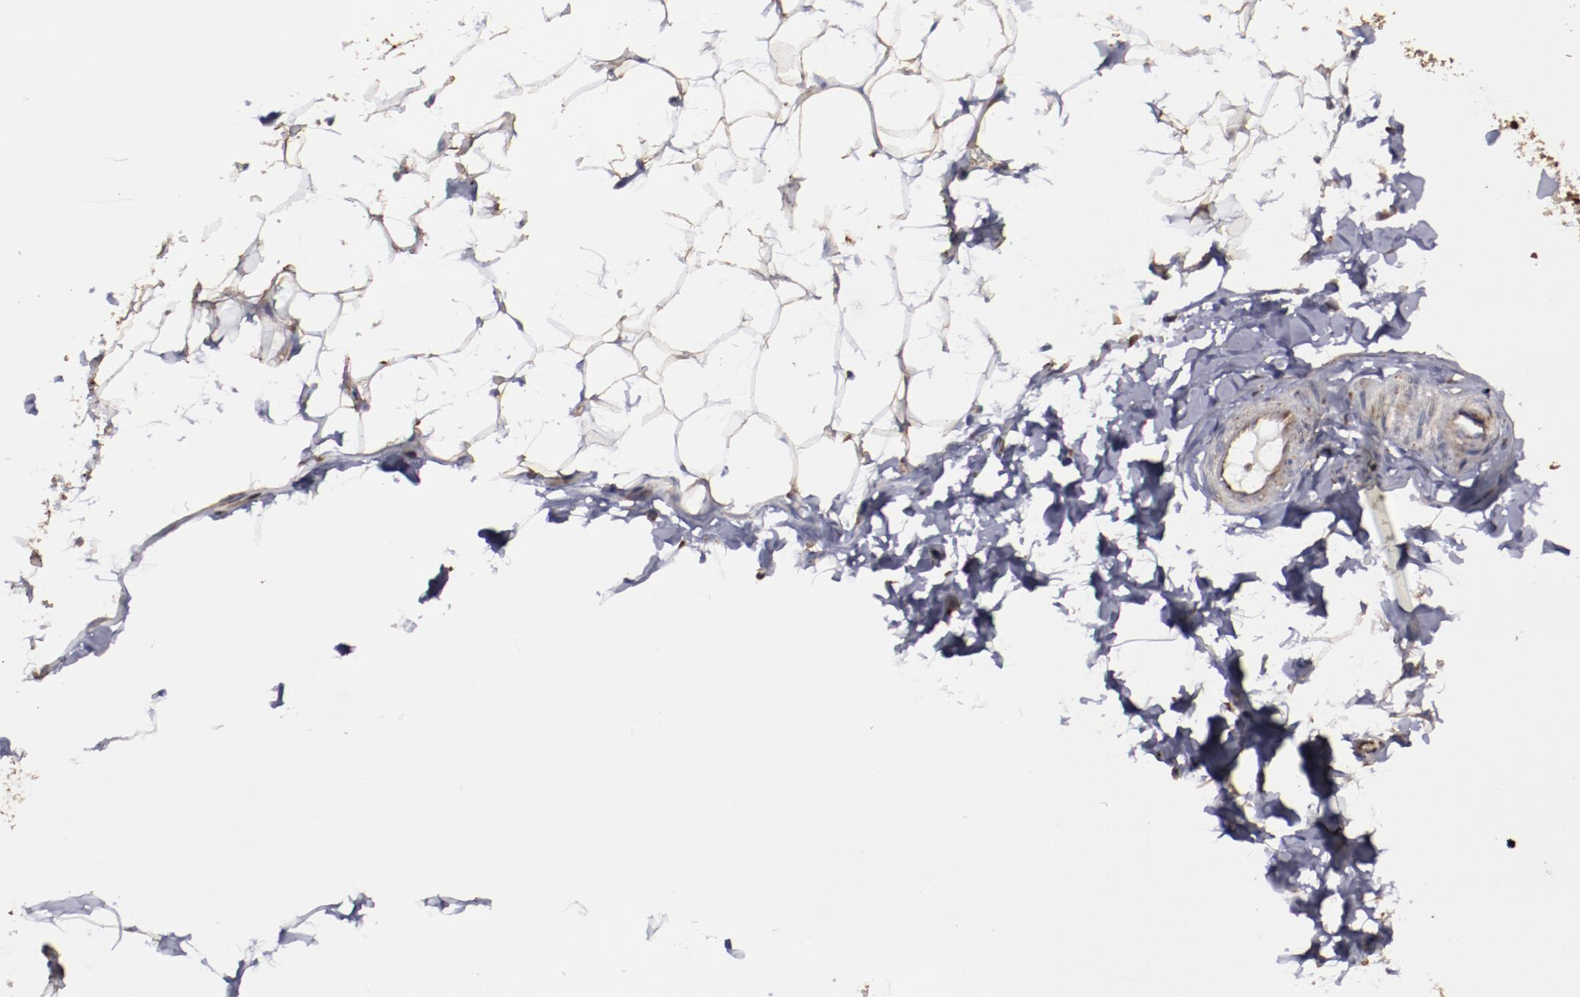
{"staining": {"intensity": "moderate", "quantity": "25%-75%", "location": "cytoplasmic/membranous"}, "tissue": "adipose tissue", "cell_type": "Adipocytes", "image_type": "normal", "snomed": [{"axis": "morphology", "description": "Normal tissue, NOS"}, {"axis": "topography", "description": "Soft tissue"}], "caption": "Adipose tissue stained for a protein demonstrates moderate cytoplasmic/membranous positivity in adipocytes. (Stains: DAB (3,3'-diaminobenzidine) in brown, nuclei in blue, Microscopy: brightfield microscopy at high magnification).", "gene": "RPS4X", "patient": {"sex": "male", "age": 26}}